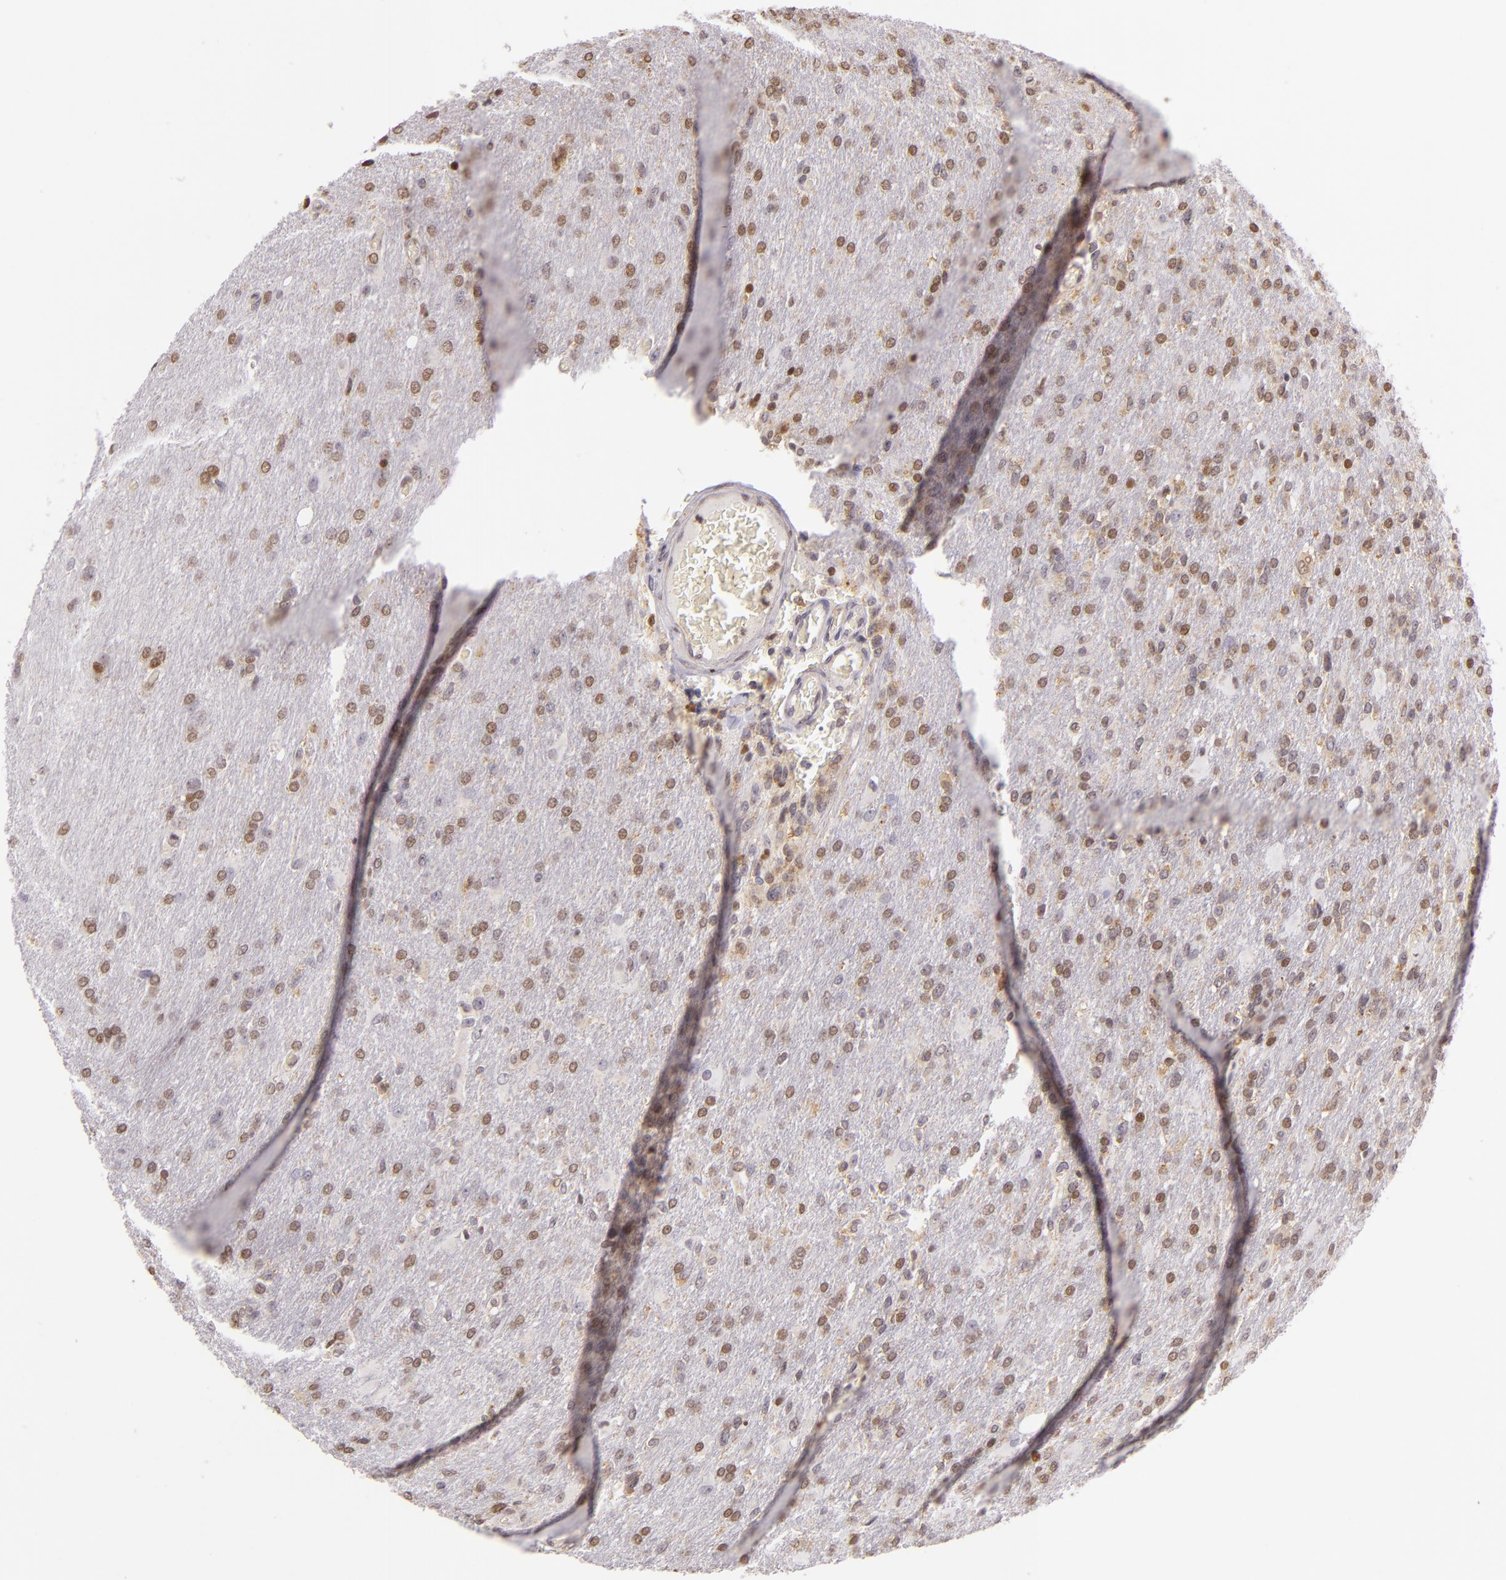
{"staining": {"intensity": "weak", "quantity": "25%-75%", "location": "nuclear"}, "tissue": "glioma", "cell_type": "Tumor cells", "image_type": "cancer", "snomed": [{"axis": "morphology", "description": "Glioma, malignant, High grade"}, {"axis": "topography", "description": "Brain"}], "caption": "Weak nuclear expression is seen in about 25%-75% of tumor cells in malignant glioma (high-grade). (brown staining indicates protein expression, while blue staining denotes nuclei).", "gene": "IMPDH1", "patient": {"sex": "male", "age": 68}}